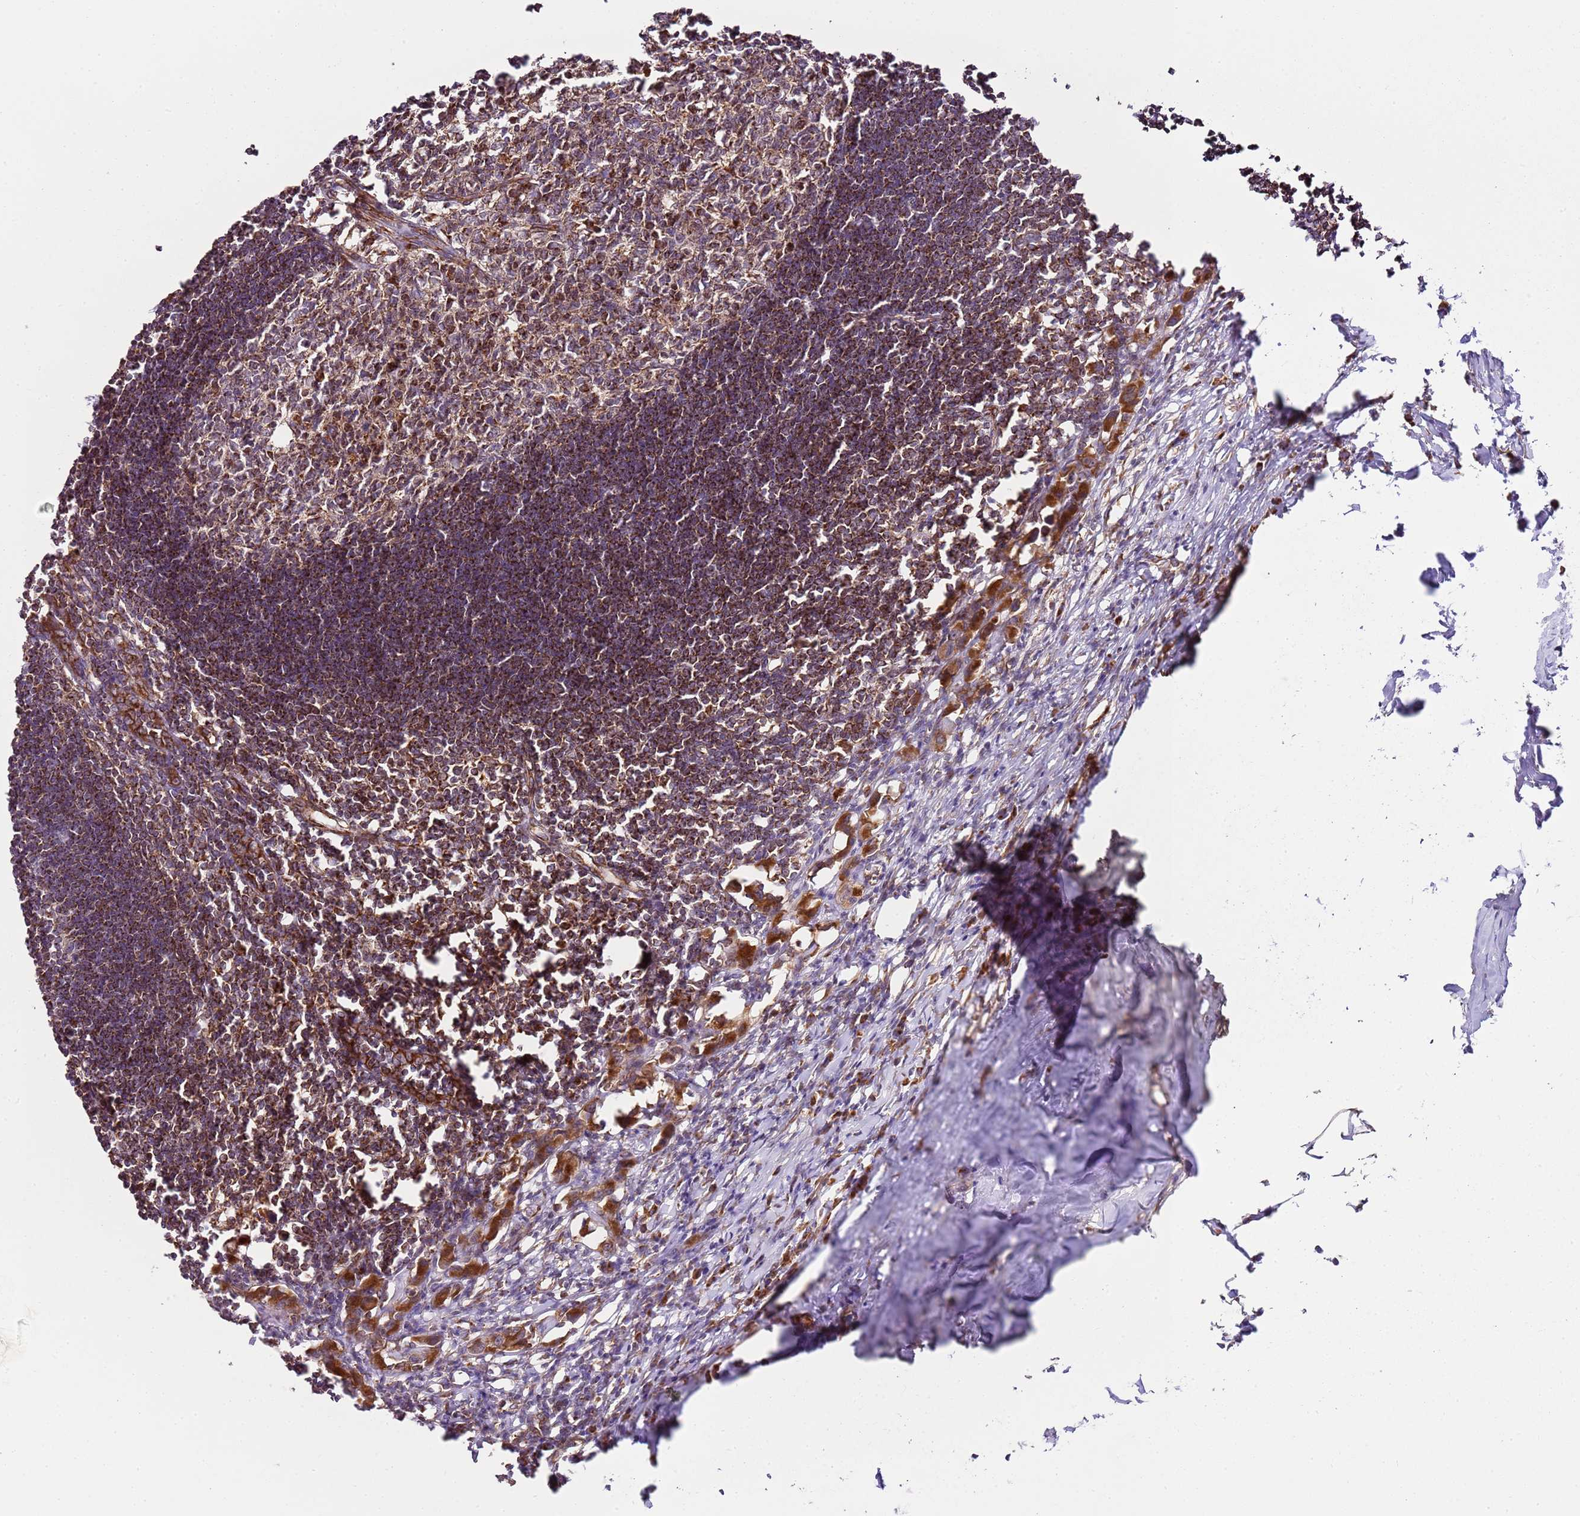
{"staining": {"intensity": "moderate", "quantity": ">75%", "location": "cytoplasmic/membranous"}, "tissue": "lymph node", "cell_type": "Germinal center cells", "image_type": "normal", "snomed": [{"axis": "morphology", "description": "Normal tissue, NOS"}, {"axis": "morphology", "description": "Malignant melanoma, Metastatic site"}, {"axis": "topography", "description": "Lymph node"}], "caption": "The image shows a brown stain indicating the presence of a protein in the cytoplasmic/membranous of germinal center cells in lymph node. The protein of interest is stained brown, and the nuclei are stained in blue (DAB (3,3'-diaminobenzidine) IHC with brightfield microscopy, high magnification).", "gene": "TM2D2", "patient": {"sex": "male", "age": 41}}